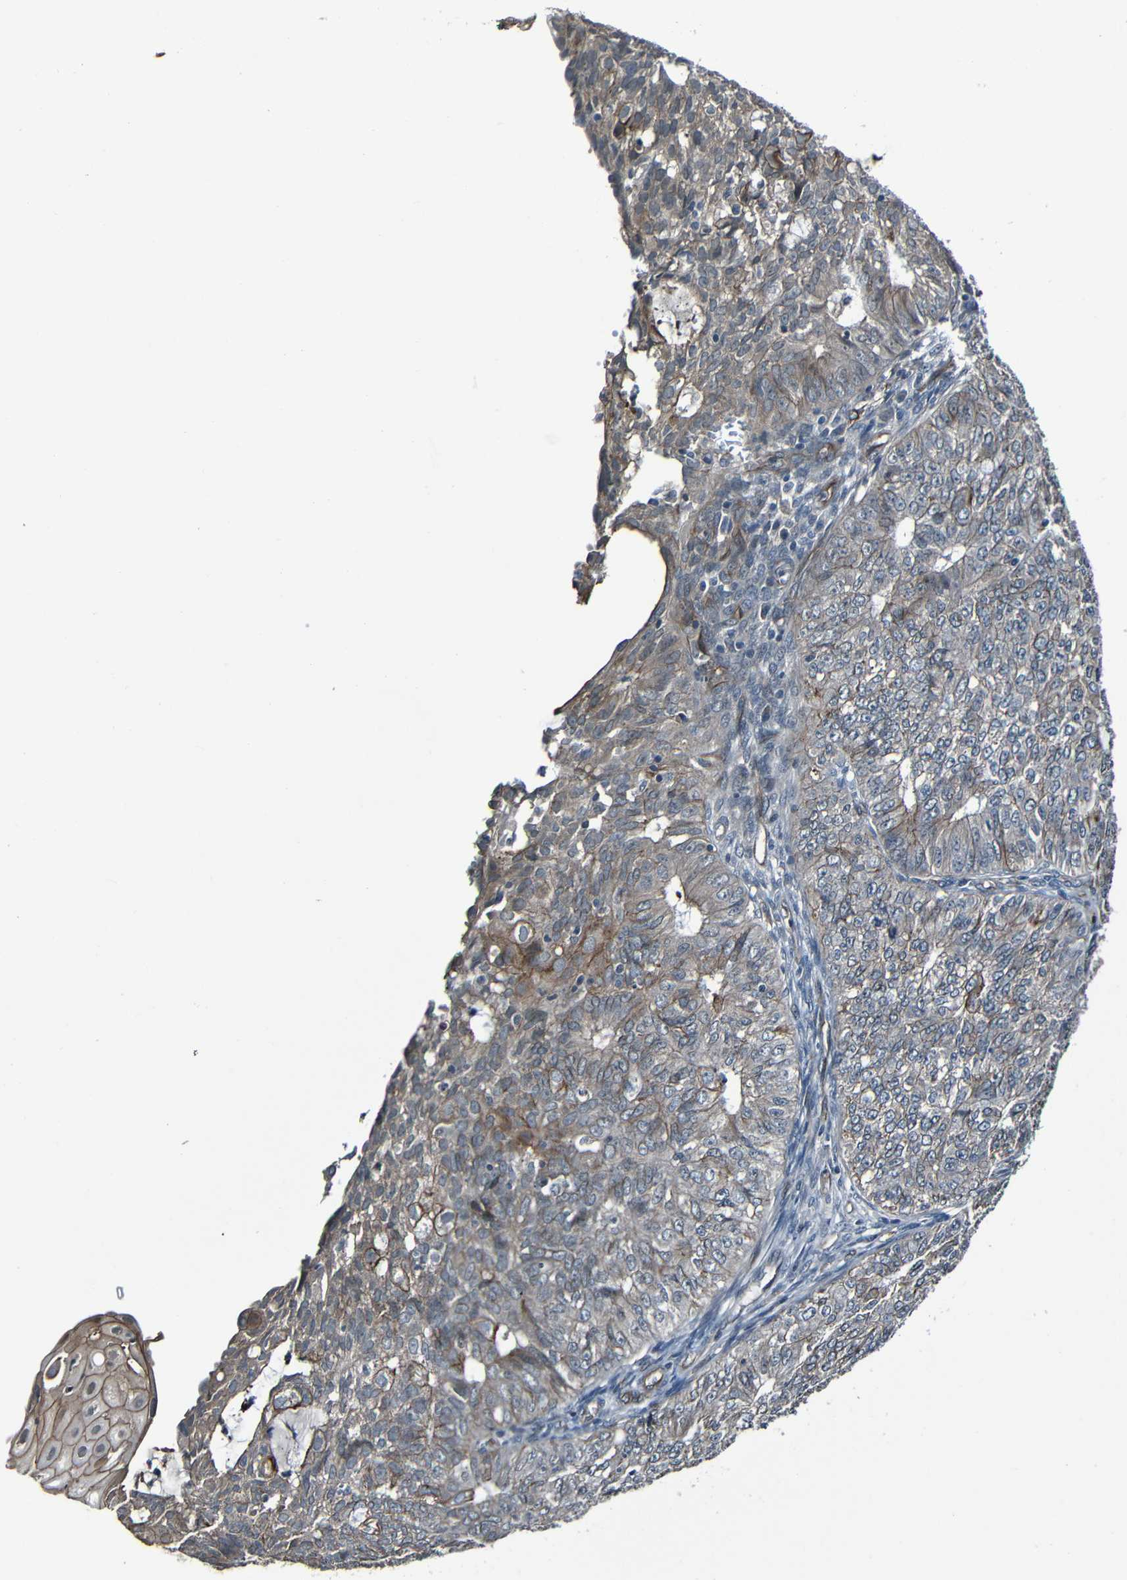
{"staining": {"intensity": "moderate", "quantity": "<25%", "location": "cytoplasmic/membranous"}, "tissue": "endometrial cancer", "cell_type": "Tumor cells", "image_type": "cancer", "snomed": [{"axis": "morphology", "description": "Adenocarcinoma, NOS"}, {"axis": "topography", "description": "Endometrium"}], "caption": "Immunohistochemical staining of human adenocarcinoma (endometrial) exhibits moderate cytoplasmic/membranous protein positivity in about <25% of tumor cells.", "gene": "LGR5", "patient": {"sex": "female", "age": 32}}